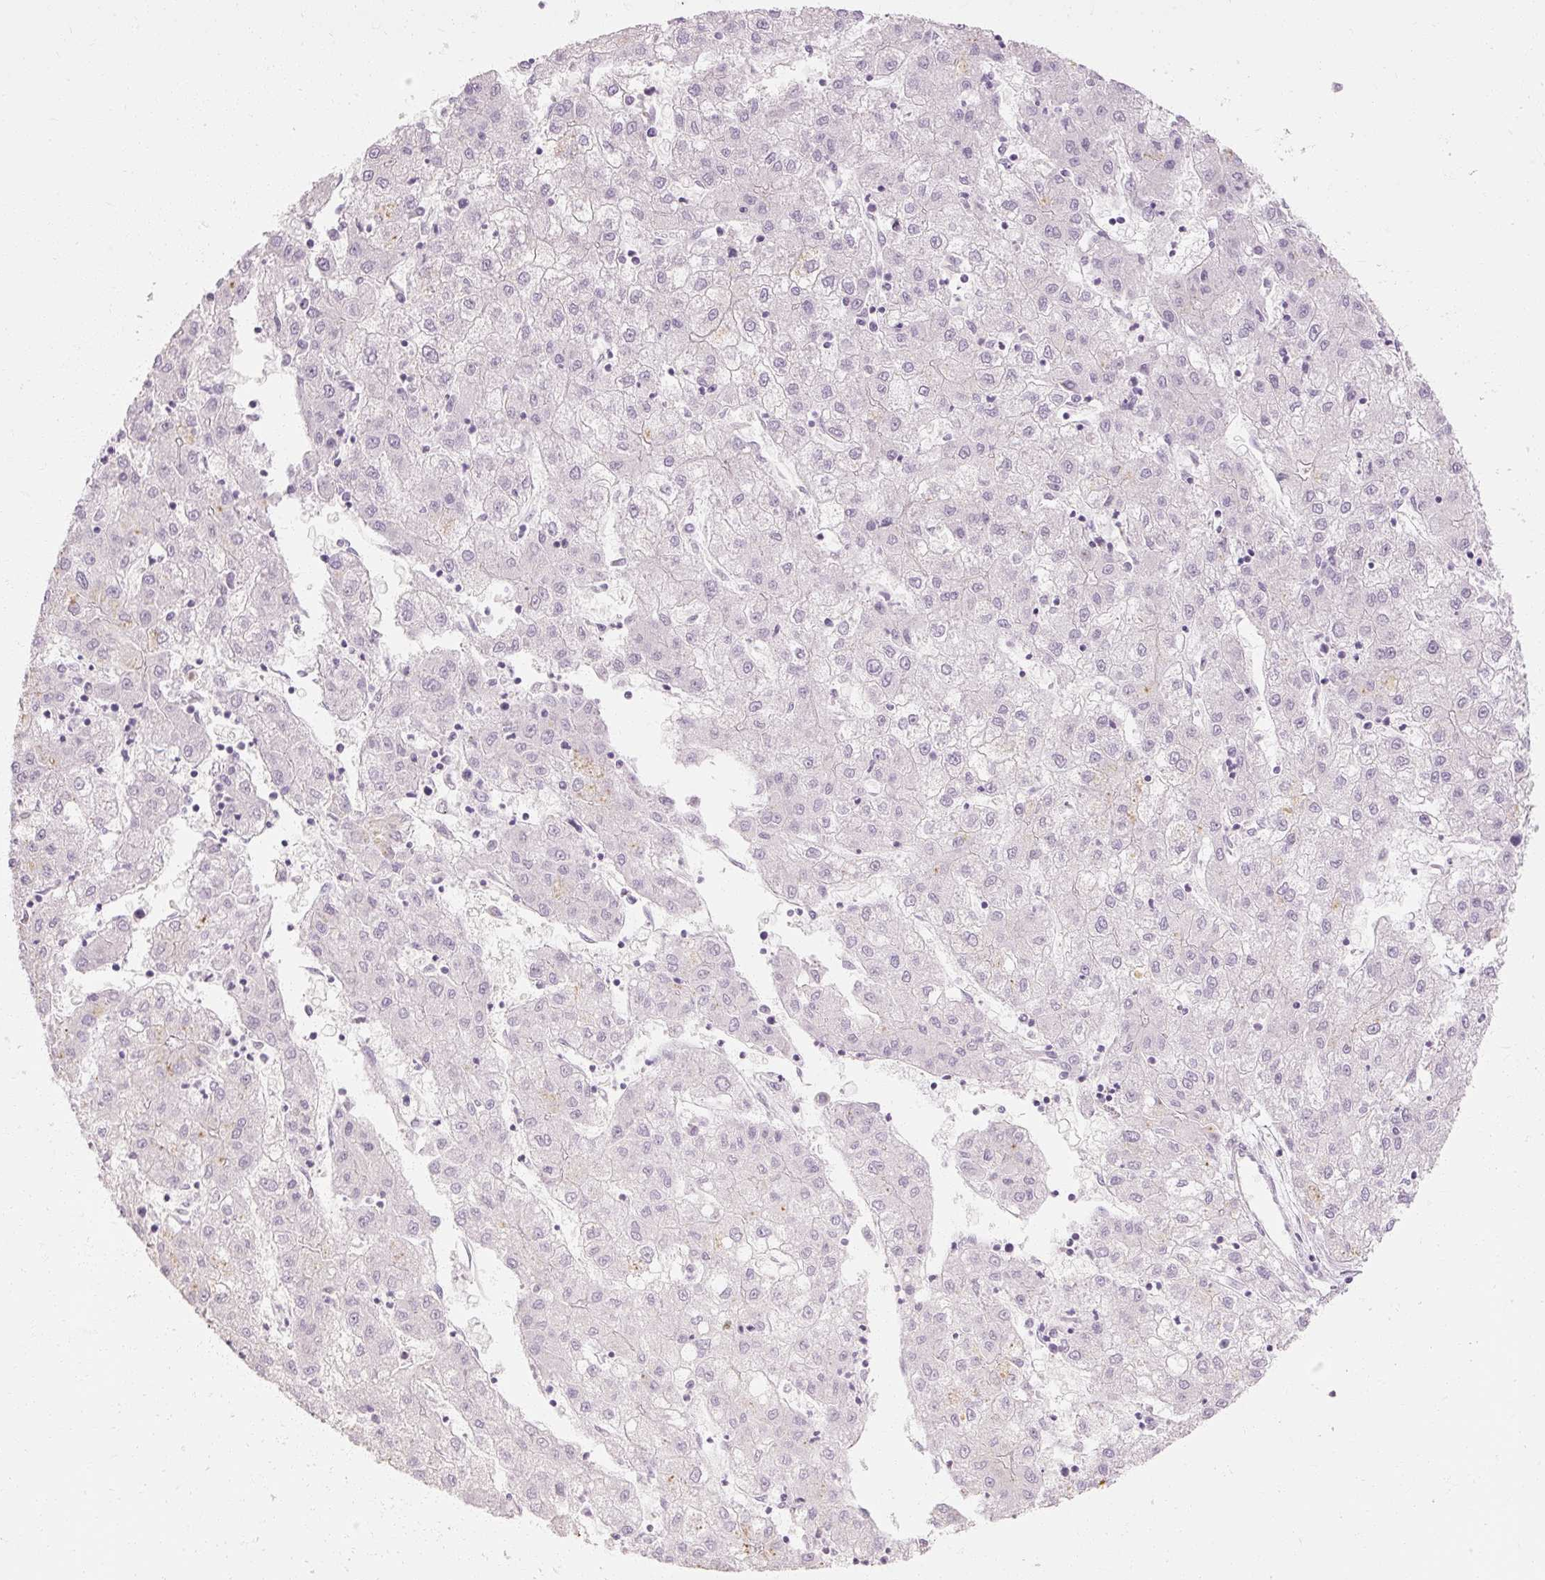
{"staining": {"intensity": "negative", "quantity": "none", "location": "none"}, "tissue": "liver cancer", "cell_type": "Tumor cells", "image_type": "cancer", "snomed": [{"axis": "morphology", "description": "Carcinoma, Hepatocellular, NOS"}, {"axis": "topography", "description": "Liver"}], "caption": "Photomicrograph shows no significant protein positivity in tumor cells of liver hepatocellular carcinoma.", "gene": "NFE2L3", "patient": {"sex": "male", "age": 72}}